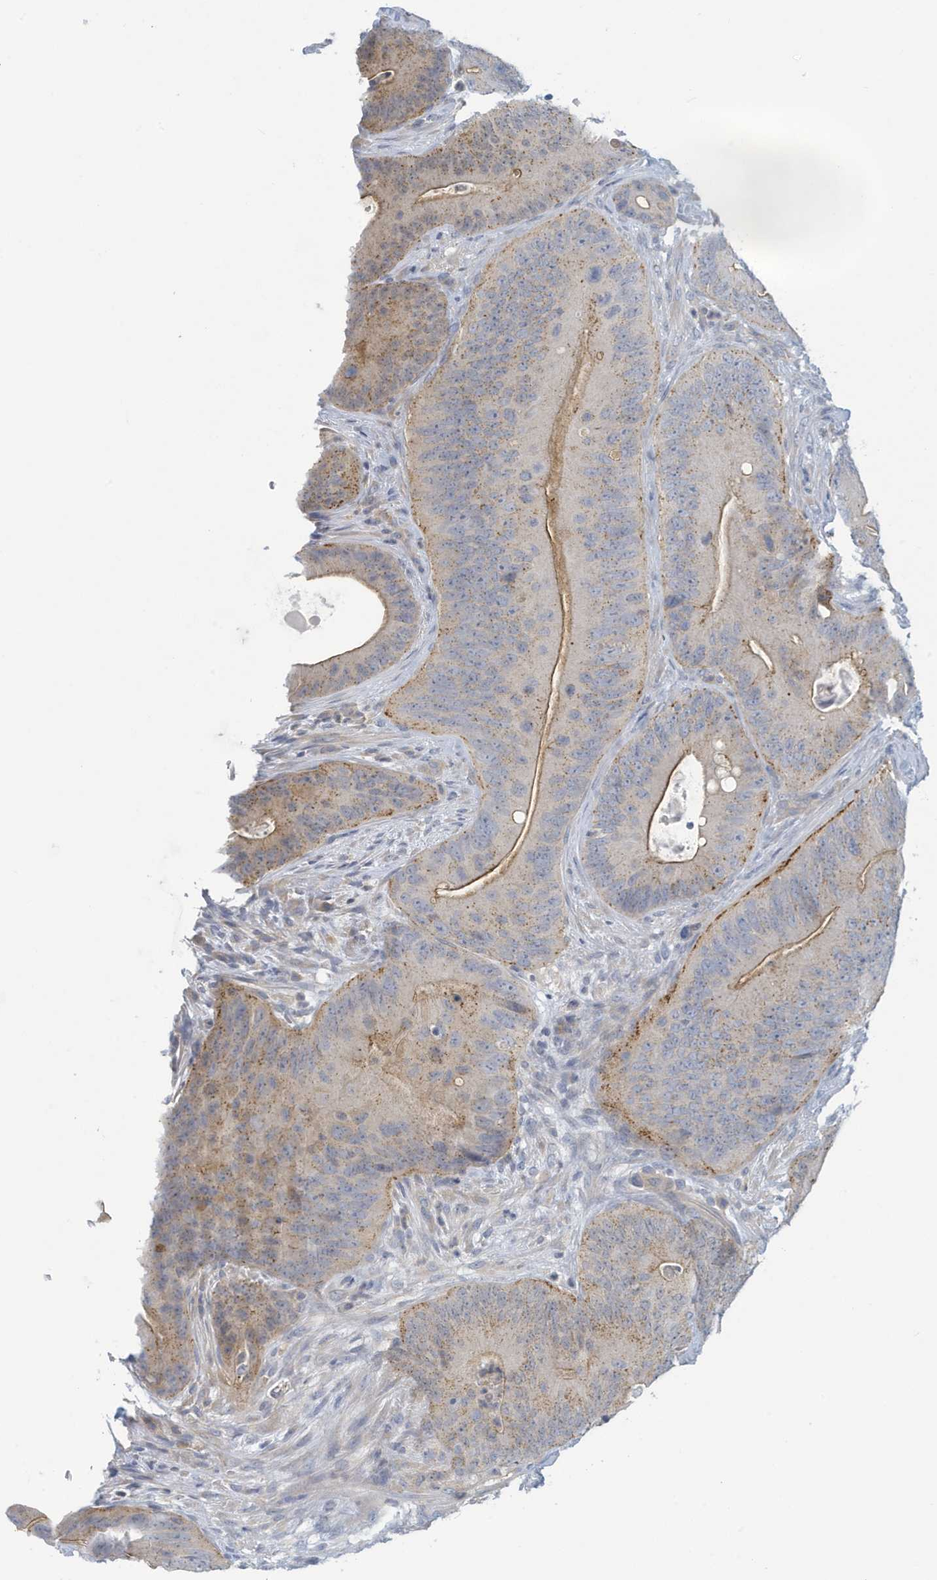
{"staining": {"intensity": "moderate", "quantity": "25%-75%", "location": "cytoplasmic/membranous"}, "tissue": "colorectal cancer", "cell_type": "Tumor cells", "image_type": "cancer", "snomed": [{"axis": "morphology", "description": "Normal tissue, NOS"}, {"axis": "topography", "description": "Colon"}], "caption": "Immunohistochemical staining of colorectal cancer exhibits medium levels of moderate cytoplasmic/membranous expression in about 25%-75% of tumor cells. (DAB (3,3'-diaminobenzidine) = brown stain, brightfield microscopy at high magnification).", "gene": "VTA1", "patient": {"sex": "female", "age": 82}}